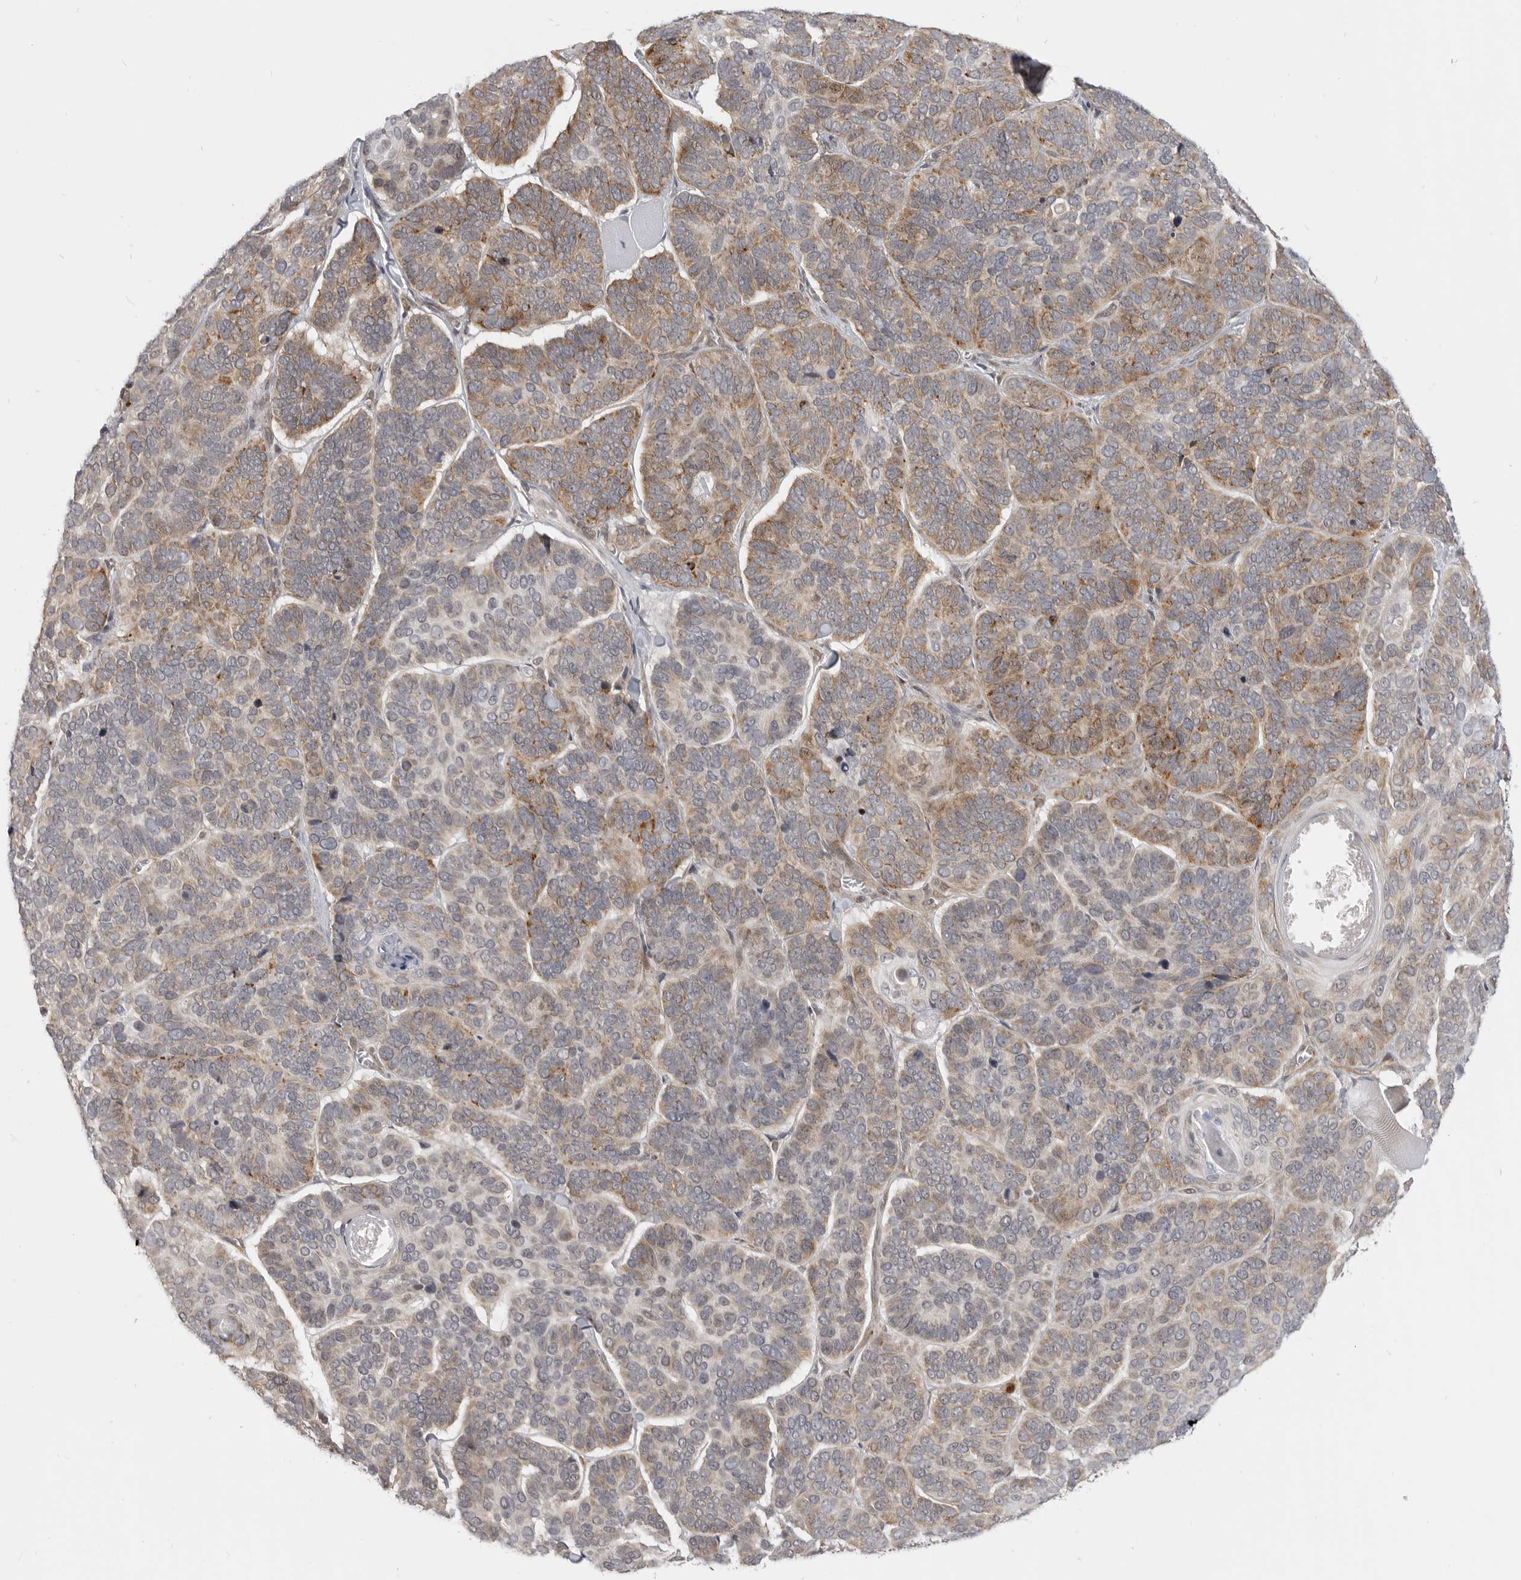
{"staining": {"intensity": "moderate", "quantity": "25%-75%", "location": "cytoplasmic/membranous"}, "tissue": "skin cancer", "cell_type": "Tumor cells", "image_type": "cancer", "snomed": [{"axis": "morphology", "description": "Basal cell carcinoma"}, {"axis": "topography", "description": "Skin"}], "caption": "Immunohistochemistry of skin cancer demonstrates medium levels of moderate cytoplasmic/membranous expression in about 25%-75% of tumor cells.", "gene": "CEP295NL", "patient": {"sex": "male", "age": 62}}